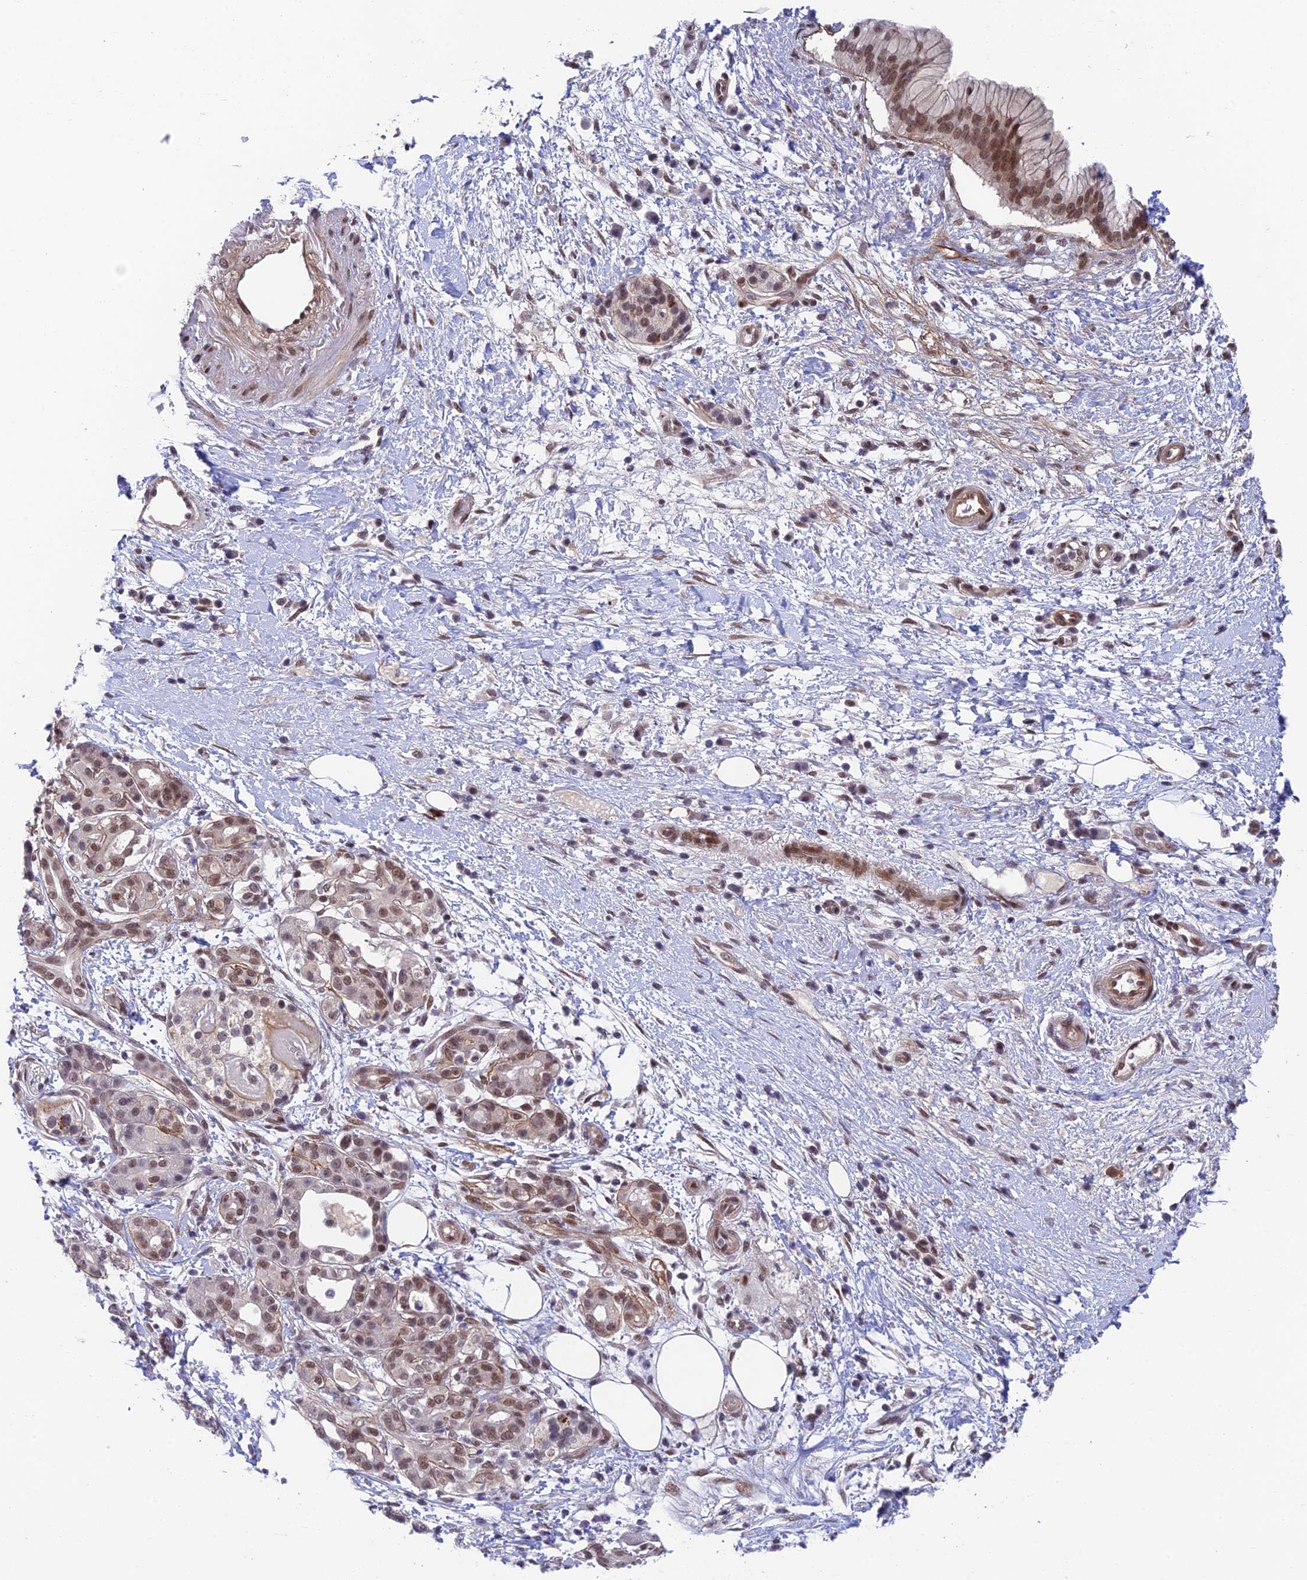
{"staining": {"intensity": "moderate", "quantity": ">75%", "location": "cytoplasmic/membranous,nuclear"}, "tissue": "pancreatic cancer", "cell_type": "Tumor cells", "image_type": "cancer", "snomed": [{"axis": "morphology", "description": "Adenocarcinoma, NOS"}, {"axis": "topography", "description": "Pancreas"}], "caption": "Adenocarcinoma (pancreatic) stained with a brown dye reveals moderate cytoplasmic/membranous and nuclear positive positivity in about >75% of tumor cells.", "gene": "NSMCE1", "patient": {"sex": "female", "age": 73}}